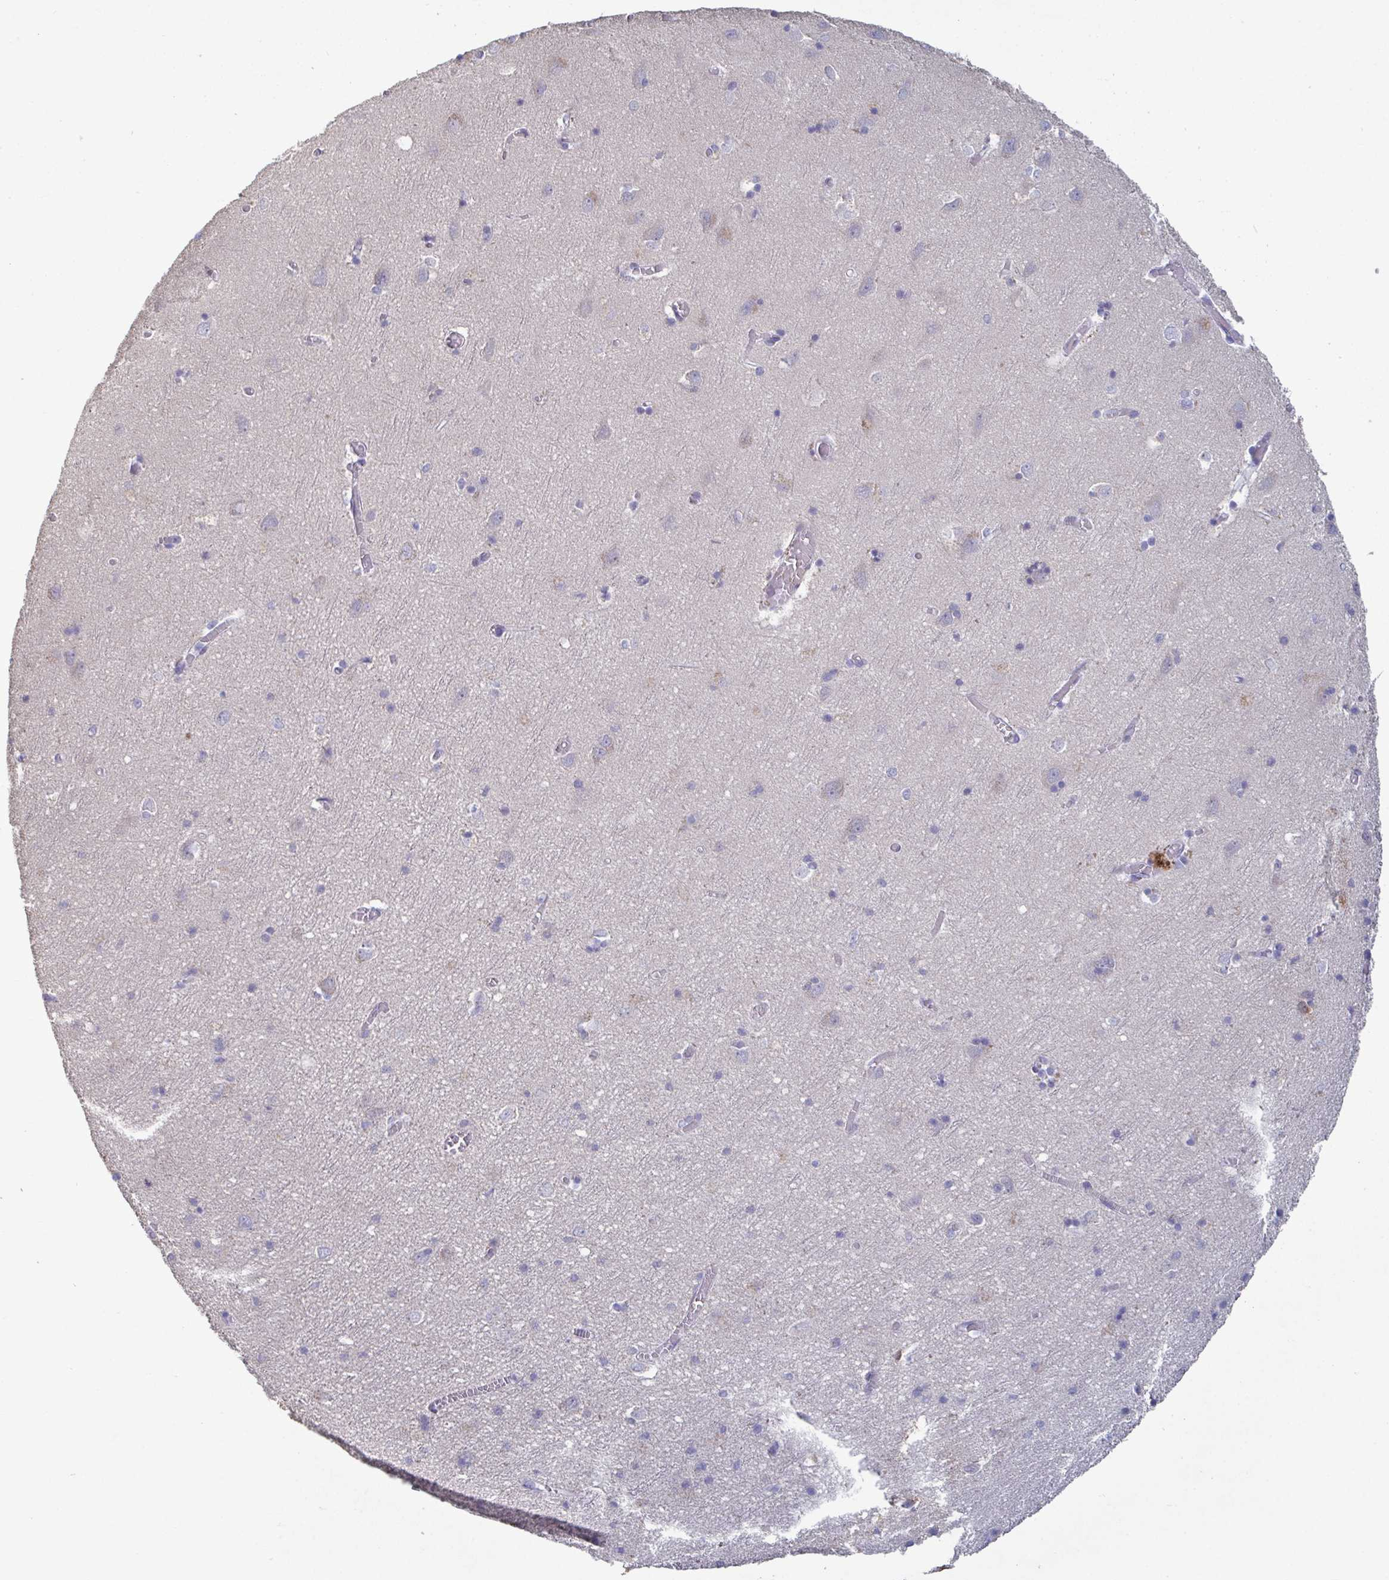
{"staining": {"intensity": "negative", "quantity": "none", "location": "none"}, "tissue": "cerebral cortex", "cell_type": "Endothelial cells", "image_type": "normal", "snomed": [{"axis": "morphology", "description": "Normal tissue, NOS"}, {"axis": "topography", "description": "Cerebral cortex"}], "caption": "This histopathology image is of benign cerebral cortex stained with immunohistochemistry to label a protein in brown with the nuclei are counter-stained blue. There is no staining in endothelial cells. (Stains: DAB immunohistochemistry (IHC) with hematoxylin counter stain, Microscopy: brightfield microscopy at high magnification).", "gene": "GALNT13", "patient": {"sex": "male", "age": 70}}